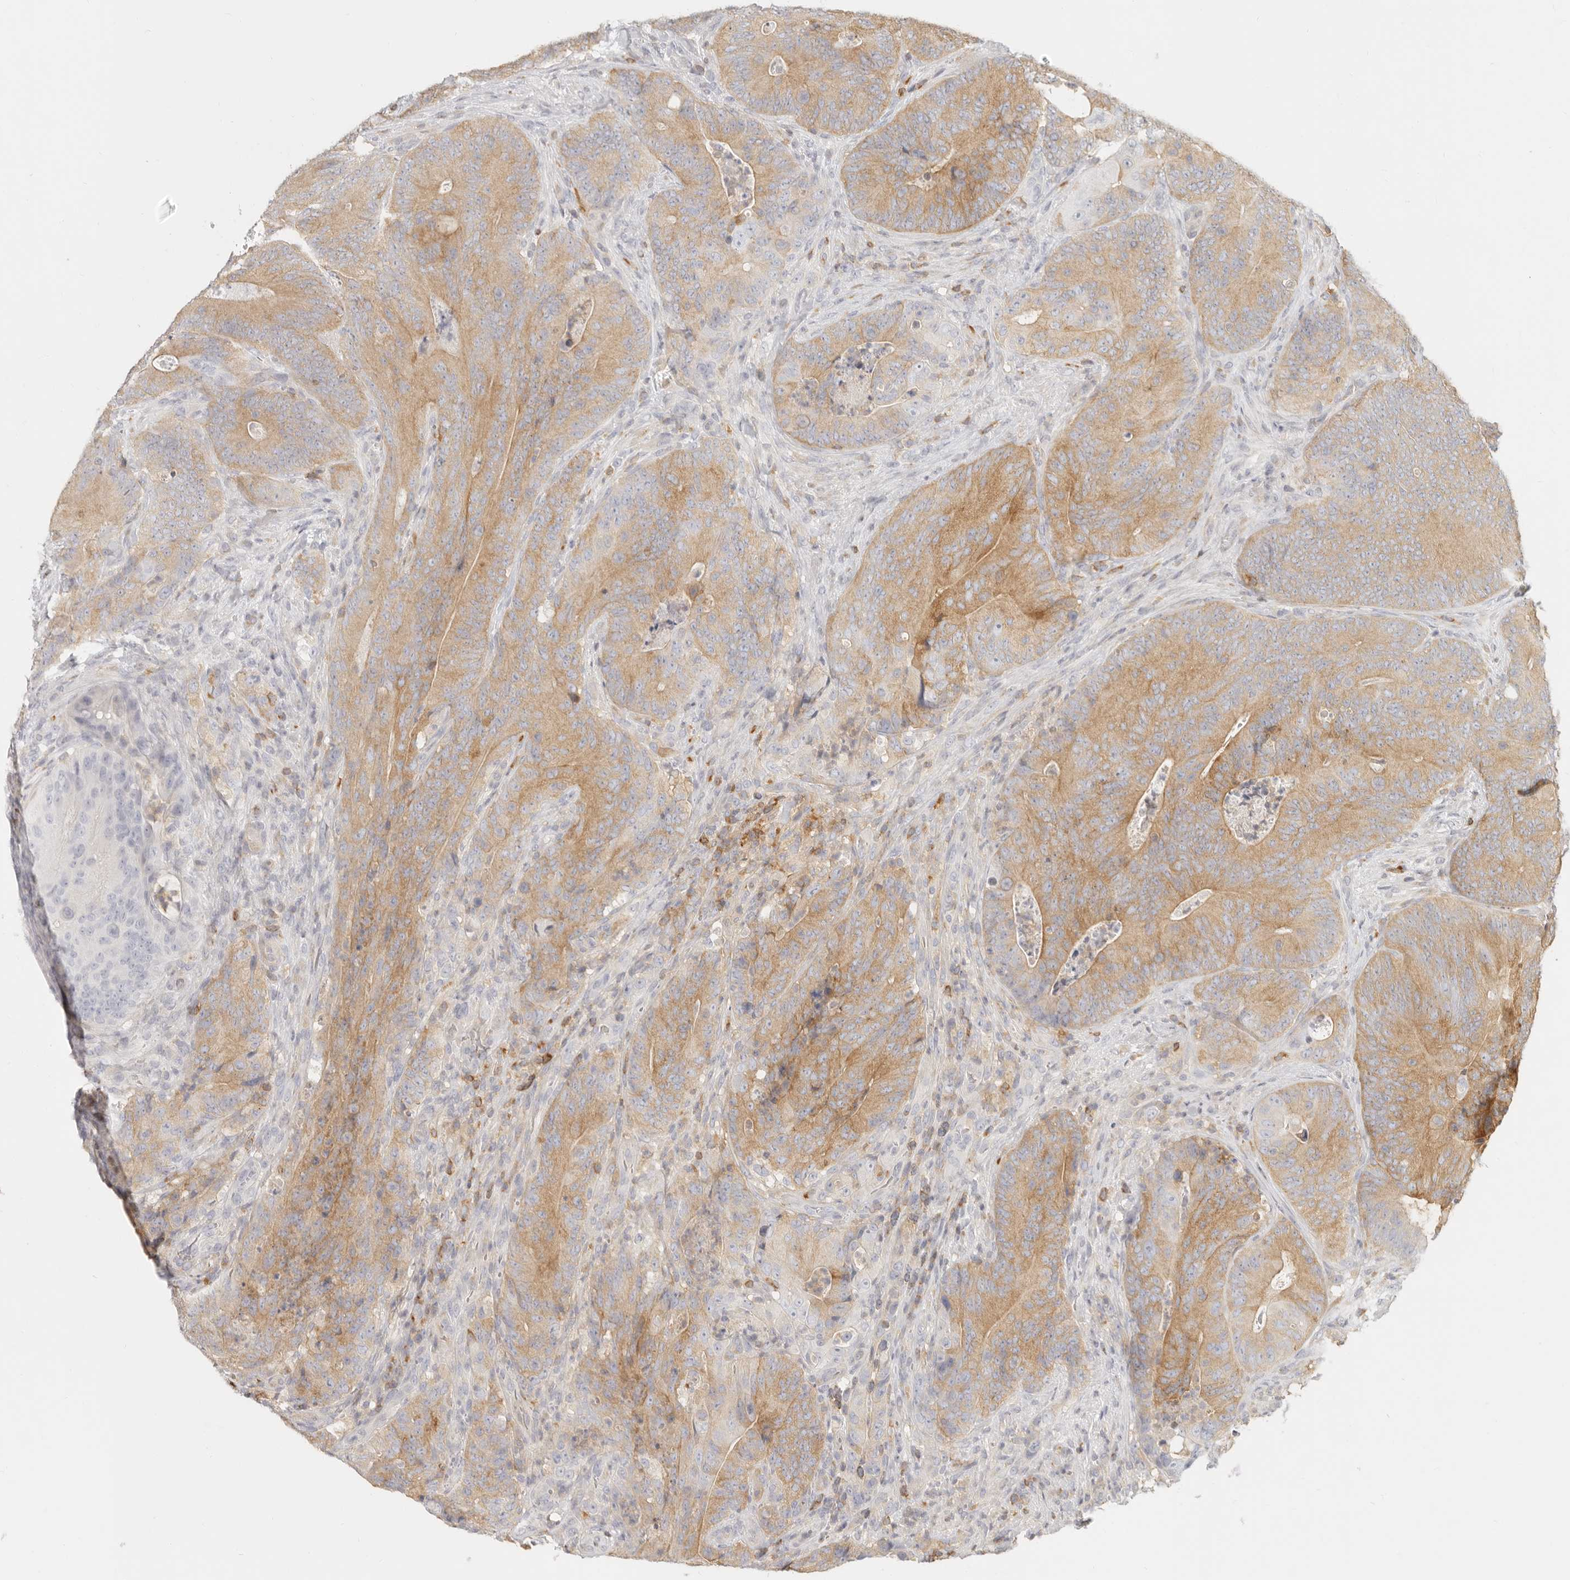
{"staining": {"intensity": "moderate", "quantity": "25%-75%", "location": "cytoplasmic/membranous"}, "tissue": "colorectal cancer", "cell_type": "Tumor cells", "image_type": "cancer", "snomed": [{"axis": "morphology", "description": "Normal tissue, NOS"}, {"axis": "topography", "description": "Colon"}], "caption": "Colorectal cancer stained with a brown dye reveals moderate cytoplasmic/membranous positive positivity in approximately 25%-75% of tumor cells.", "gene": "NIBAN1", "patient": {"sex": "female", "age": 82}}